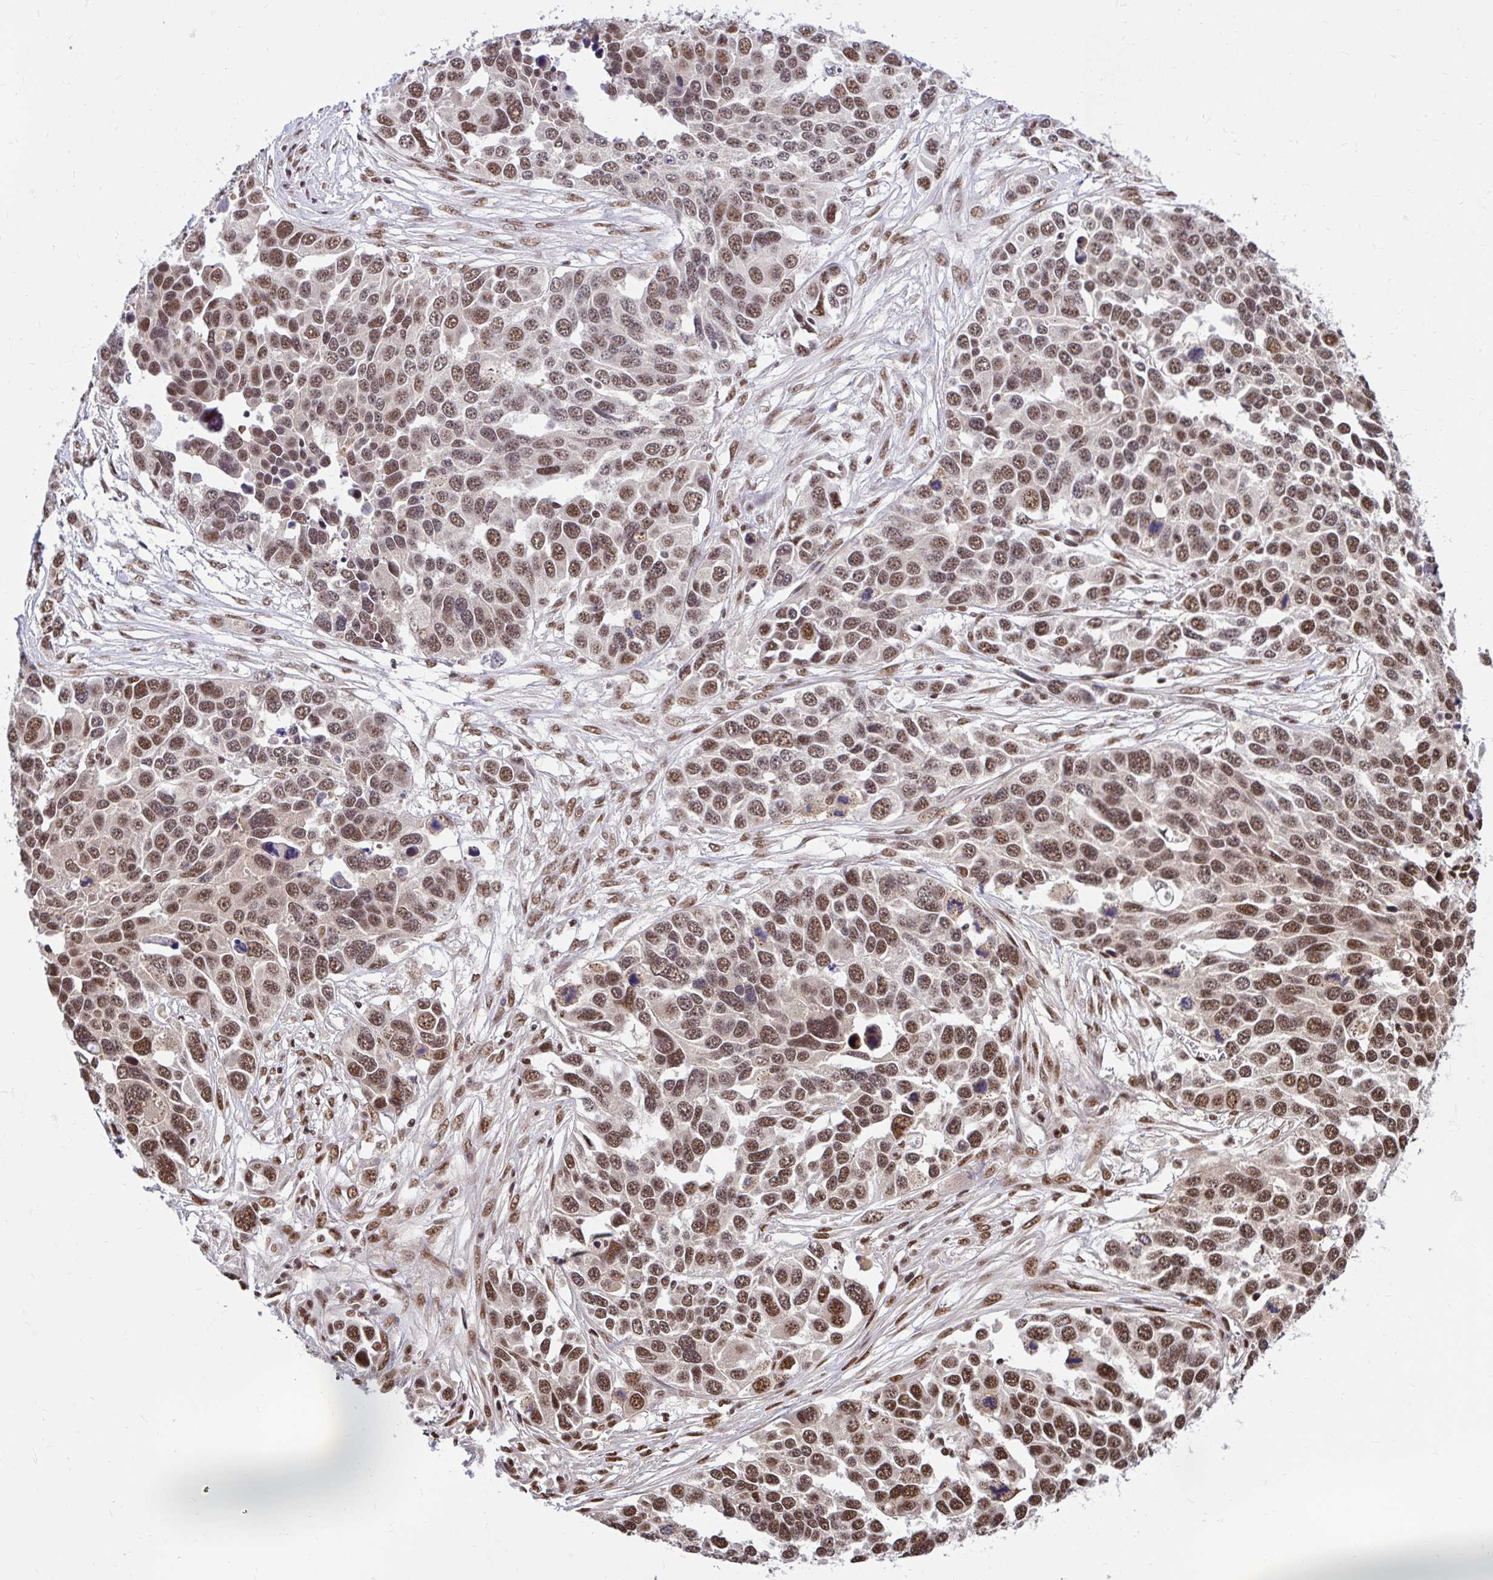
{"staining": {"intensity": "moderate", "quantity": ">75%", "location": "nuclear"}, "tissue": "ovarian cancer", "cell_type": "Tumor cells", "image_type": "cancer", "snomed": [{"axis": "morphology", "description": "Cystadenocarcinoma, serous, NOS"}, {"axis": "topography", "description": "Ovary"}], "caption": "A high-resolution photomicrograph shows IHC staining of serous cystadenocarcinoma (ovarian), which demonstrates moderate nuclear positivity in about >75% of tumor cells.", "gene": "ABCA9", "patient": {"sex": "female", "age": 76}}